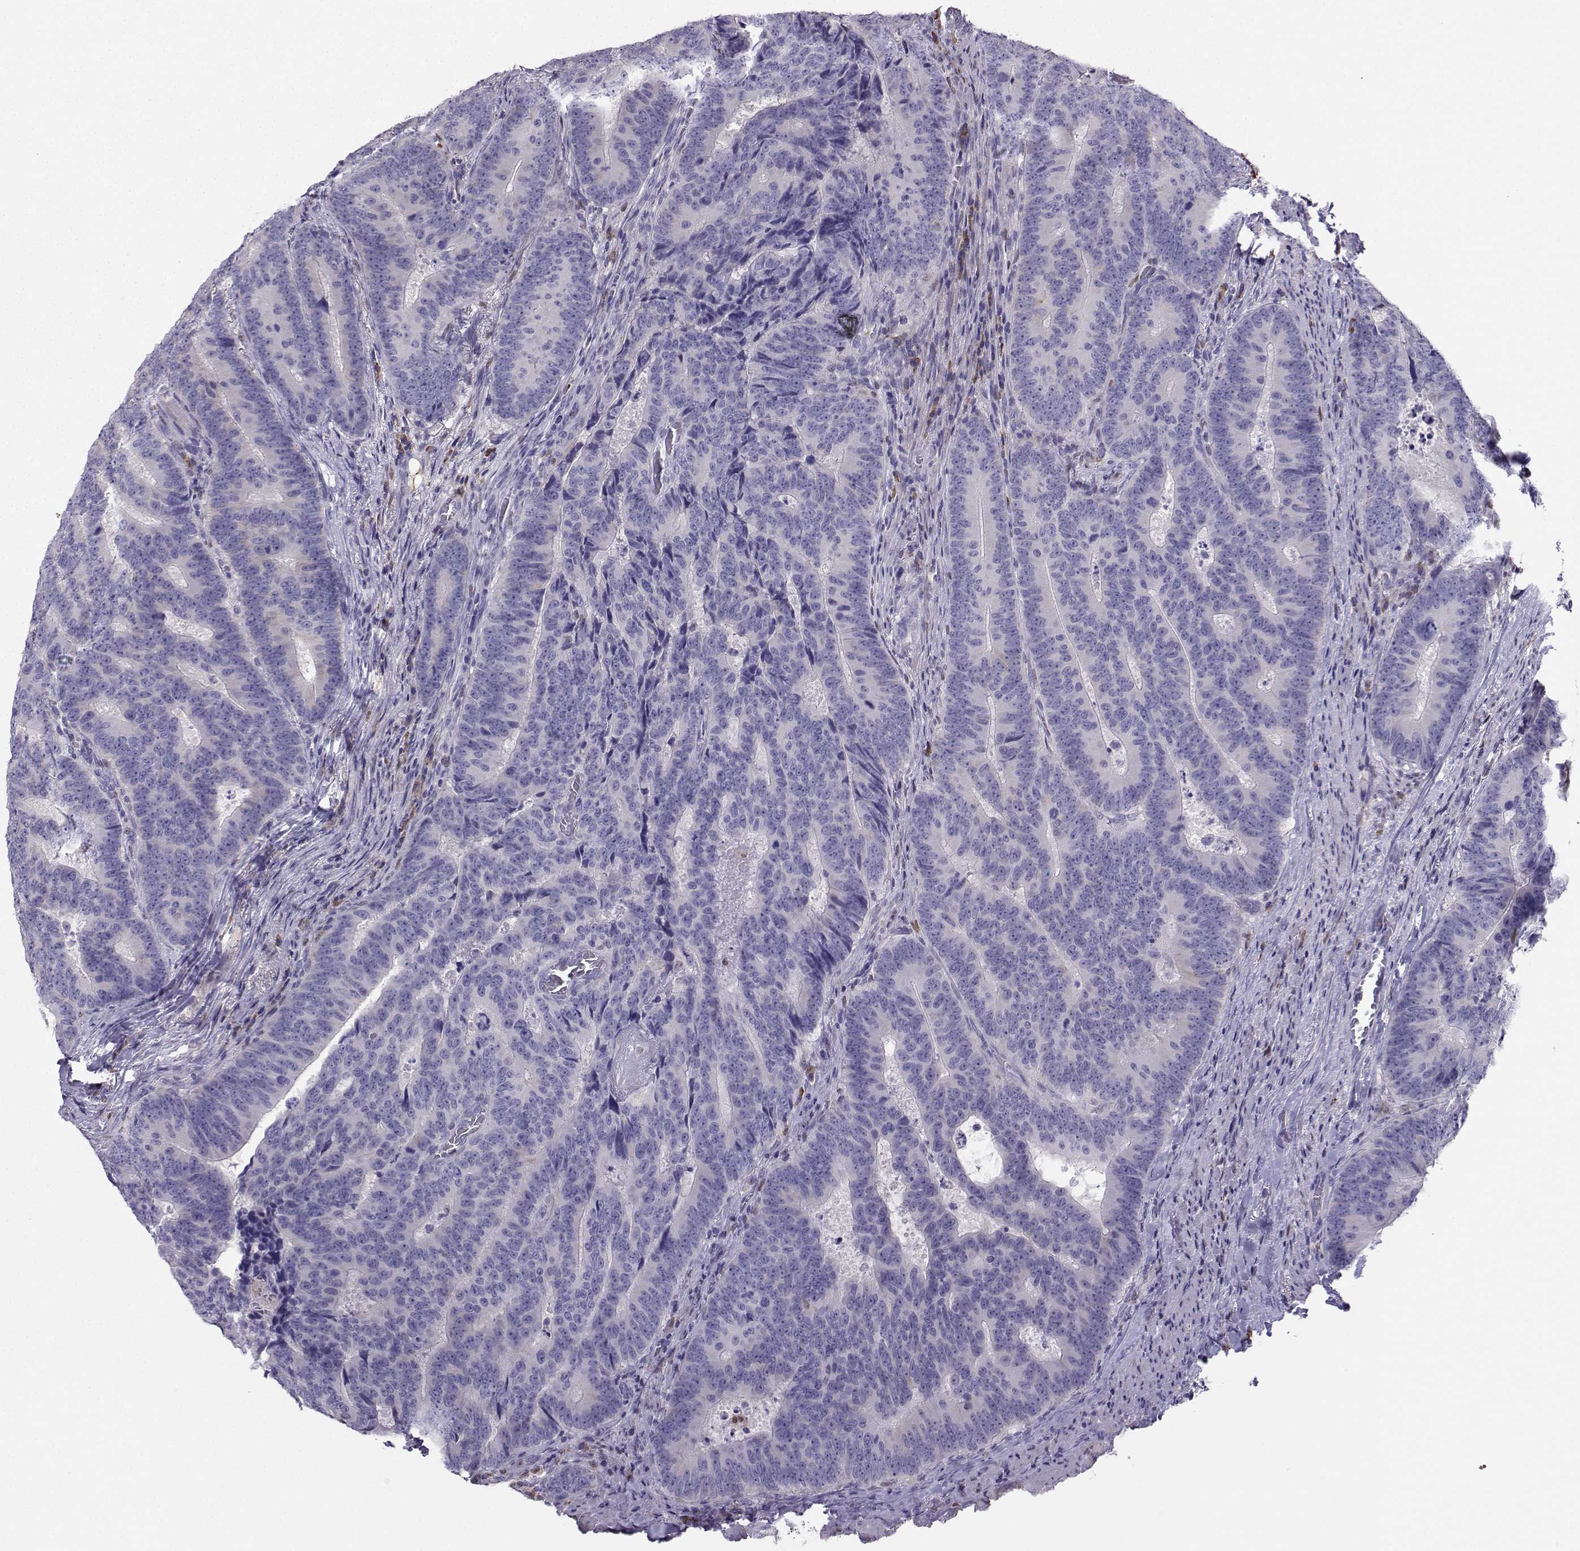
{"staining": {"intensity": "negative", "quantity": "none", "location": "none"}, "tissue": "colorectal cancer", "cell_type": "Tumor cells", "image_type": "cancer", "snomed": [{"axis": "morphology", "description": "Adenocarcinoma, NOS"}, {"axis": "topography", "description": "Colon"}], "caption": "Micrograph shows no protein staining in tumor cells of adenocarcinoma (colorectal) tissue. (DAB (3,3'-diaminobenzidine) immunohistochemistry (IHC), high magnification).", "gene": "DCLK3", "patient": {"sex": "female", "age": 82}}